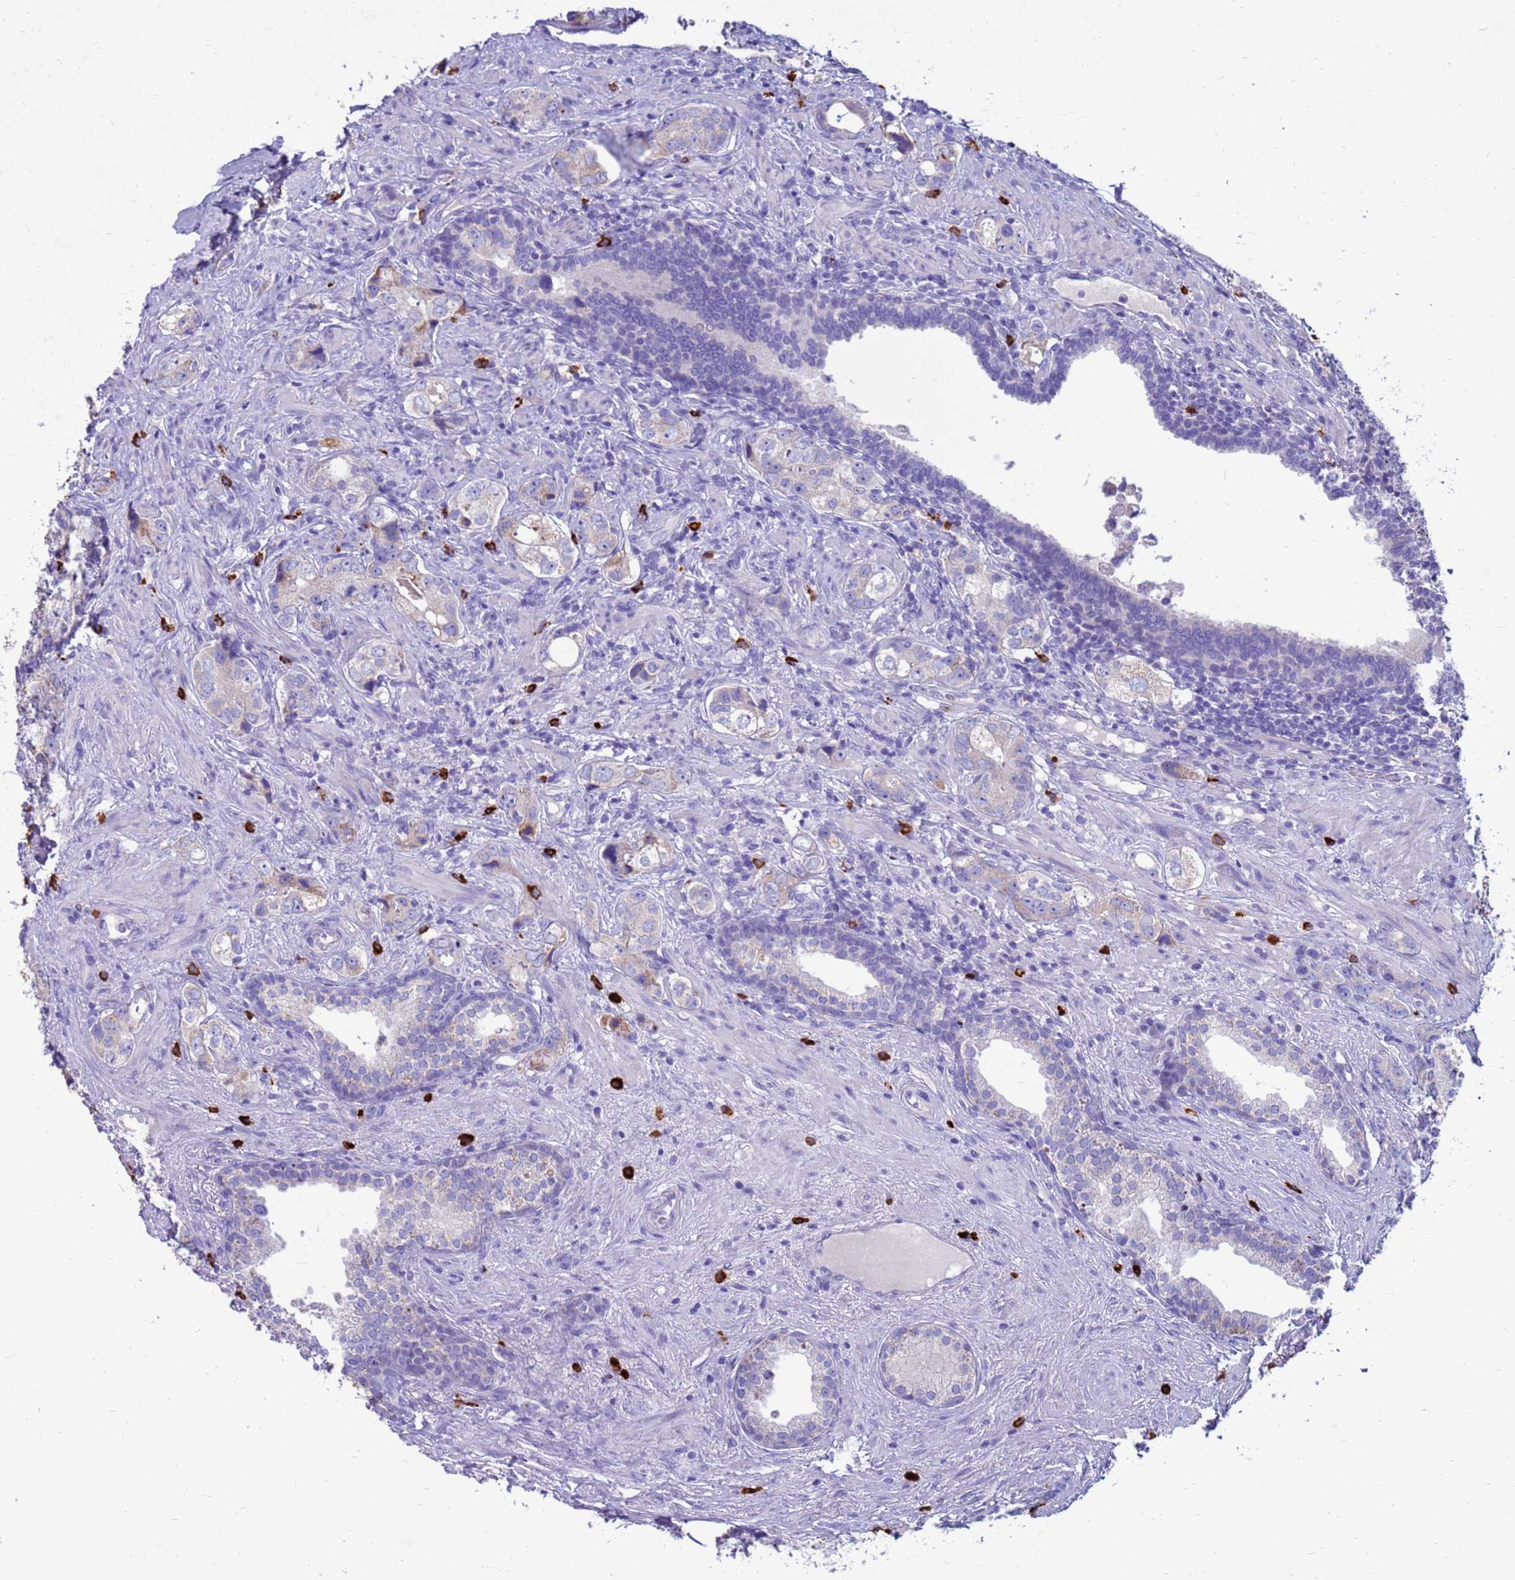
{"staining": {"intensity": "weak", "quantity": "<25%", "location": "cytoplasmic/membranous"}, "tissue": "prostate cancer", "cell_type": "Tumor cells", "image_type": "cancer", "snomed": [{"axis": "morphology", "description": "Adenocarcinoma, High grade"}, {"axis": "topography", "description": "Prostate"}], "caption": "Immunohistochemistry (IHC) micrograph of neoplastic tissue: prostate adenocarcinoma (high-grade) stained with DAB (3,3'-diaminobenzidine) shows no significant protein positivity in tumor cells. Brightfield microscopy of immunohistochemistry stained with DAB (3,3'-diaminobenzidine) (brown) and hematoxylin (blue), captured at high magnification.", "gene": "PDE10A", "patient": {"sex": "male", "age": 63}}